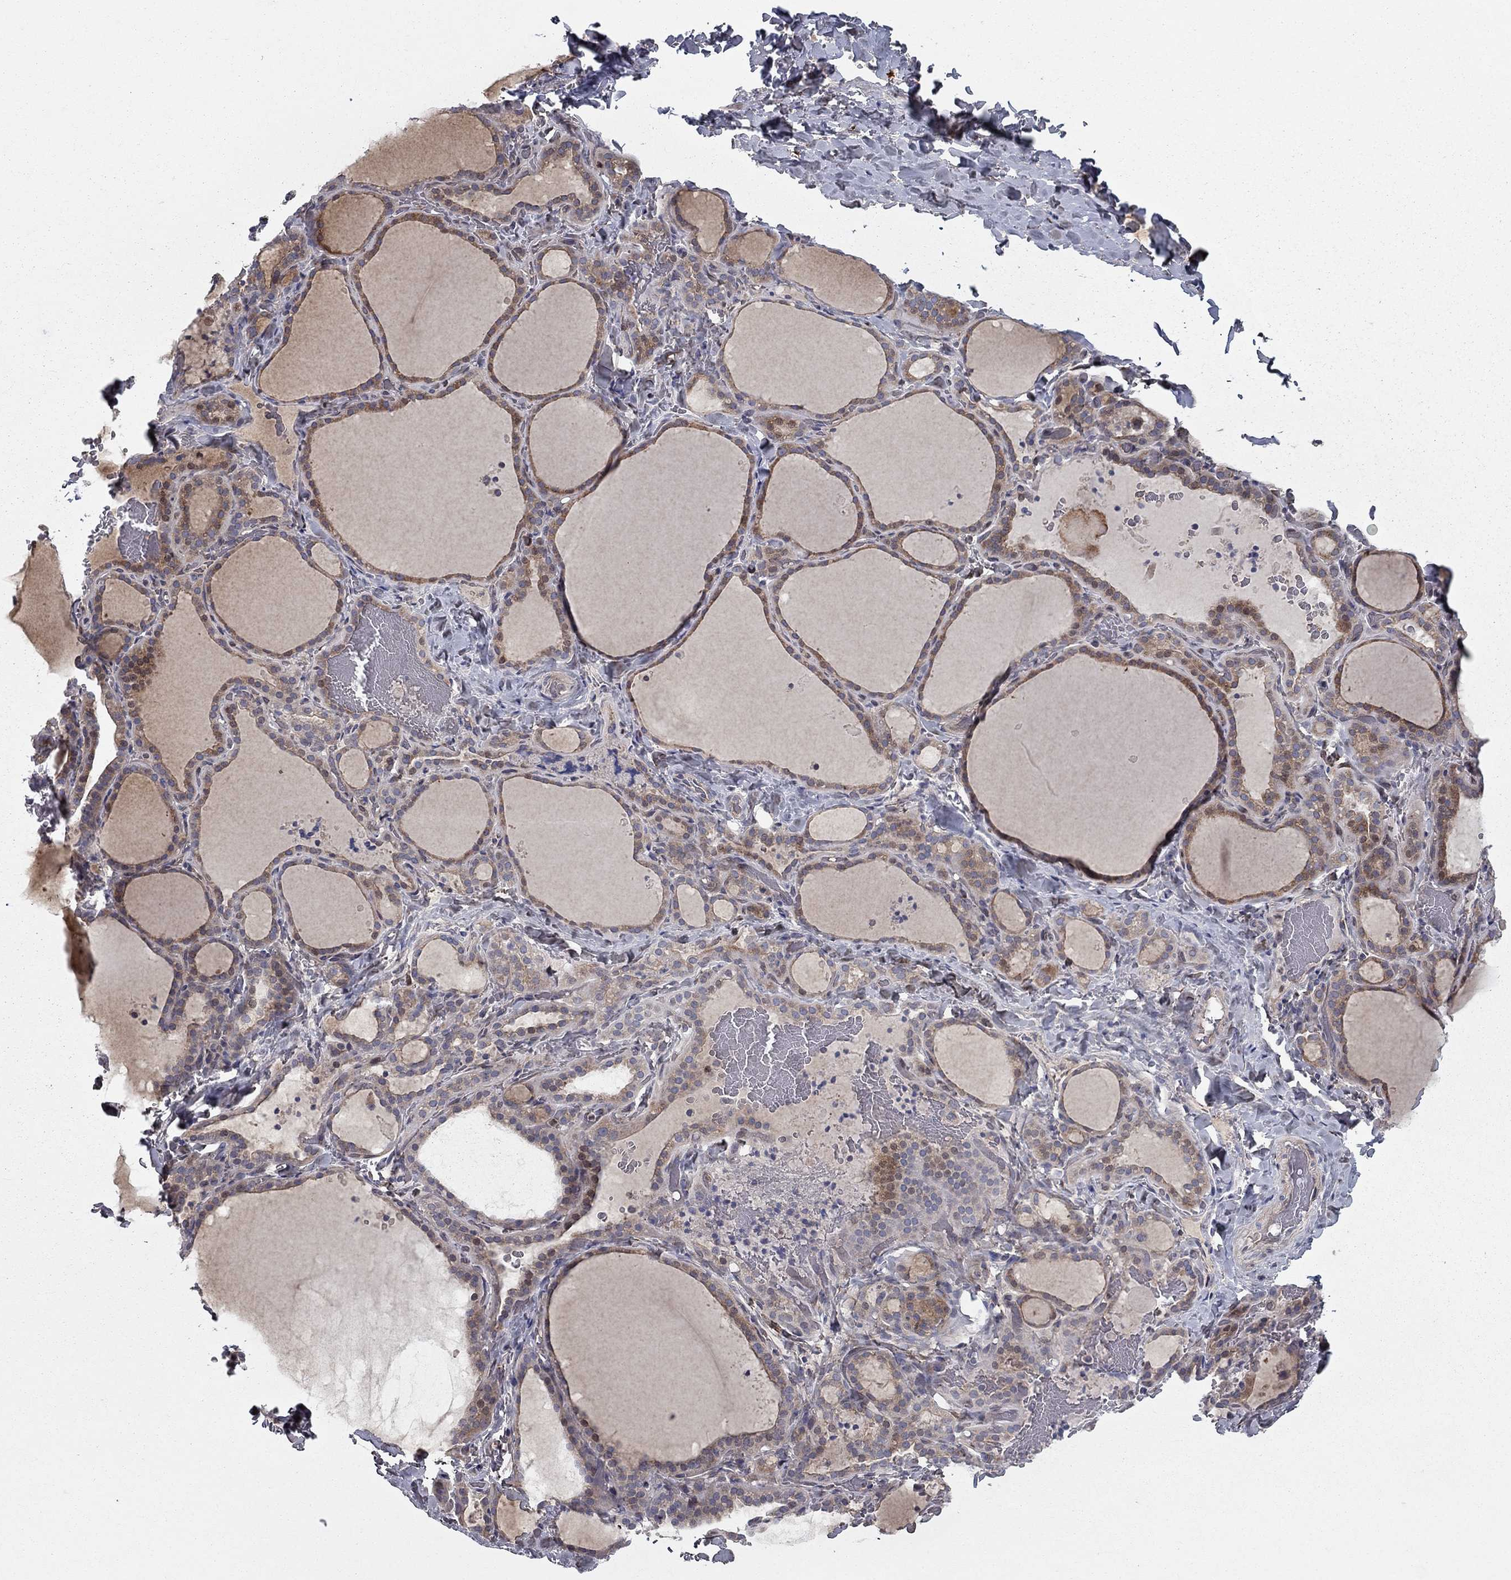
{"staining": {"intensity": "moderate", "quantity": "<25%", "location": "cytoplasmic/membranous"}, "tissue": "thyroid gland", "cell_type": "Glandular cells", "image_type": "normal", "snomed": [{"axis": "morphology", "description": "Normal tissue, NOS"}, {"axis": "topography", "description": "Thyroid gland"}], "caption": "A brown stain shows moderate cytoplasmic/membranous staining of a protein in glandular cells of unremarkable human thyroid gland.", "gene": "DUSP7", "patient": {"sex": "female", "age": 22}}